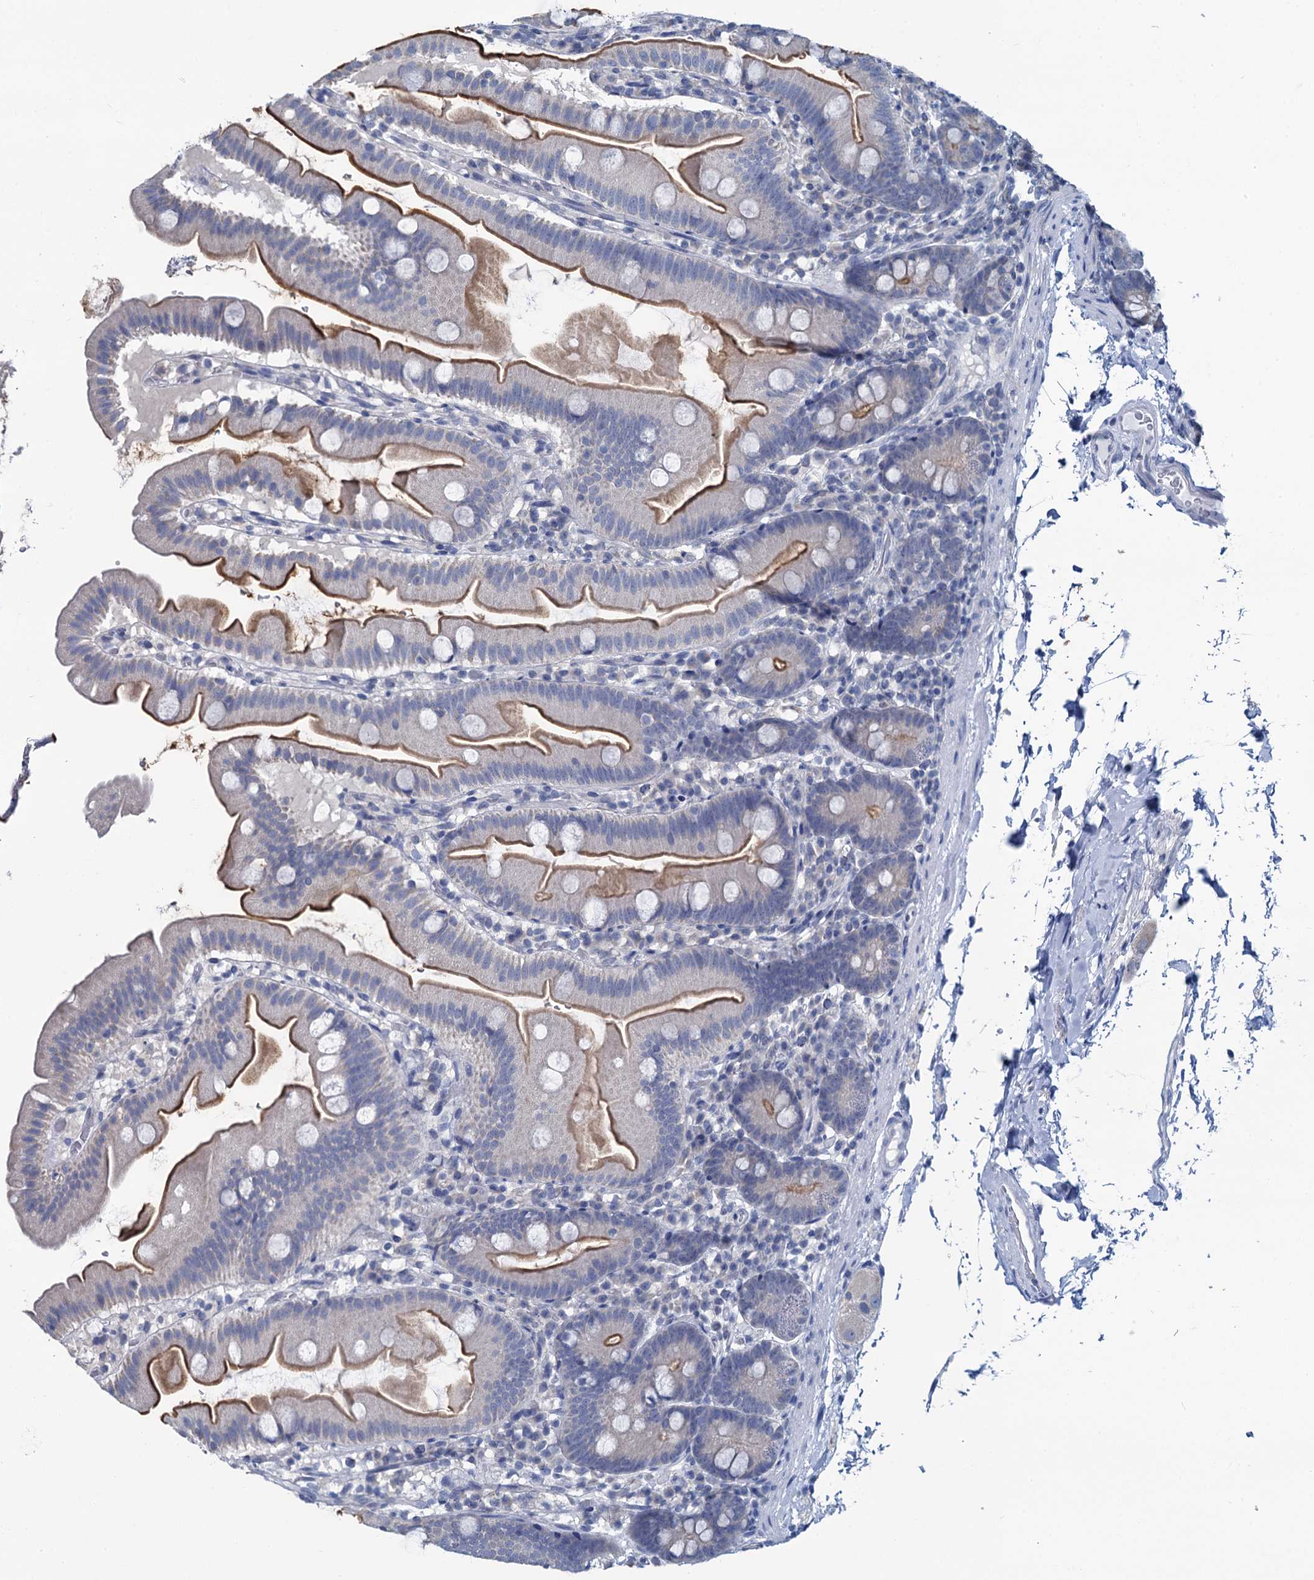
{"staining": {"intensity": "moderate", "quantity": ">75%", "location": "cytoplasmic/membranous"}, "tissue": "small intestine", "cell_type": "Glandular cells", "image_type": "normal", "snomed": [{"axis": "morphology", "description": "Normal tissue, NOS"}, {"axis": "topography", "description": "Small intestine"}], "caption": "IHC staining of unremarkable small intestine, which reveals medium levels of moderate cytoplasmic/membranous staining in about >75% of glandular cells indicating moderate cytoplasmic/membranous protein expression. The staining was performed using DAB (brown) for protein detection and nuclei were counterstained in hematoxylin (blue).", "gene": "MIOX", "patient": {"sex": "female", "age": 68}}